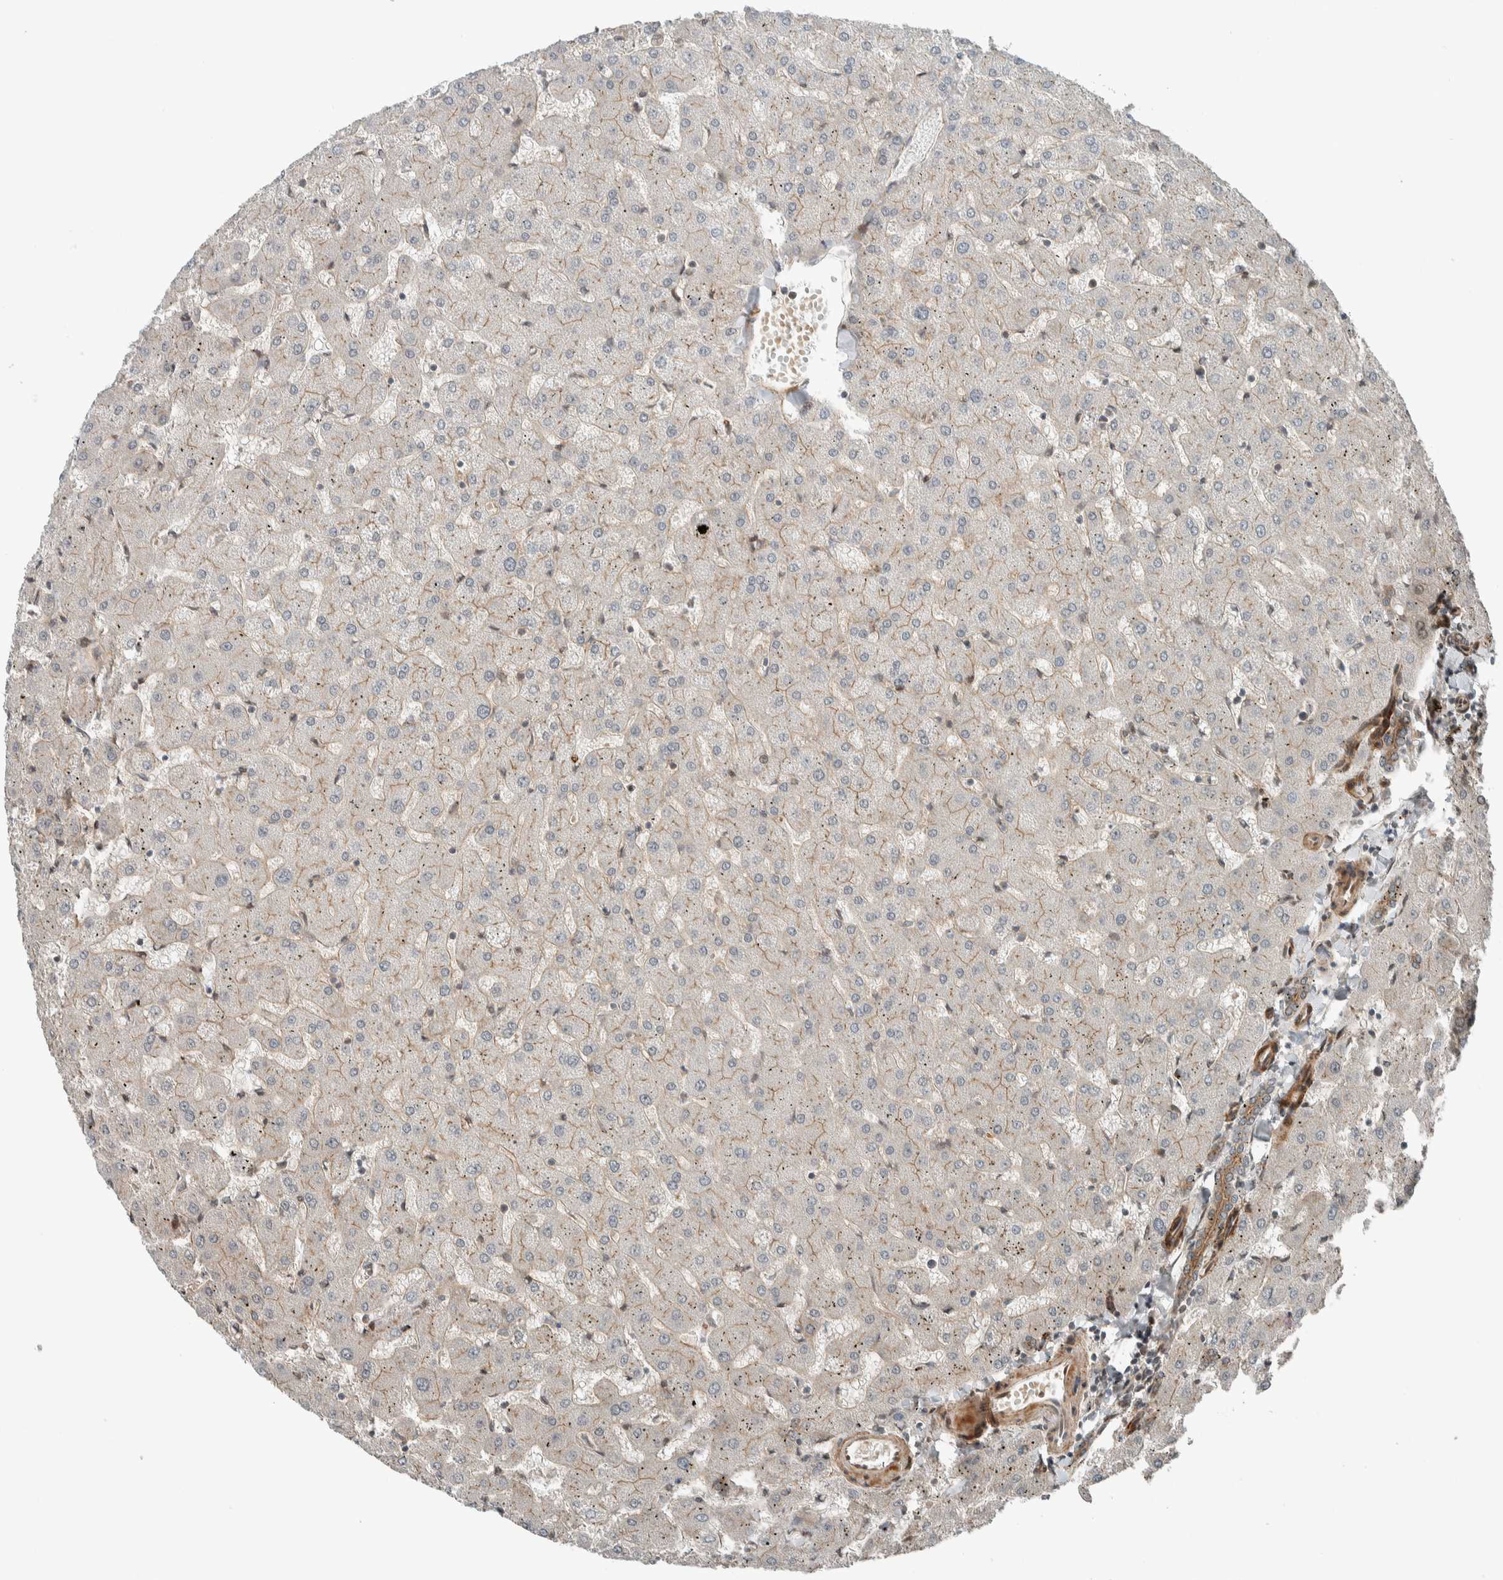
{"staining": {"intensity": "moderate", "quantity": ">75%", "location": "cytoplasmic/membranous"}, "tissue": "liver", "cell_type": "Cholangiocytes", "image_type": "normal", "snomed": [{"axis": "morphology", "description": "Normal tissue, NOS"}, {"axis": "topography", "description": "Liver"}], "caption": "Protein staining reveals moderate cytoplasmic/membranous staining in approximately >75% of cholangiocytes in benign liver. Using DAB (brown) and hematoxylin (blue) stains, captured at high magnification using brightfield microscopy.", "gene": "STXBP4", "patient": {"sex": "female", "age": 63}}